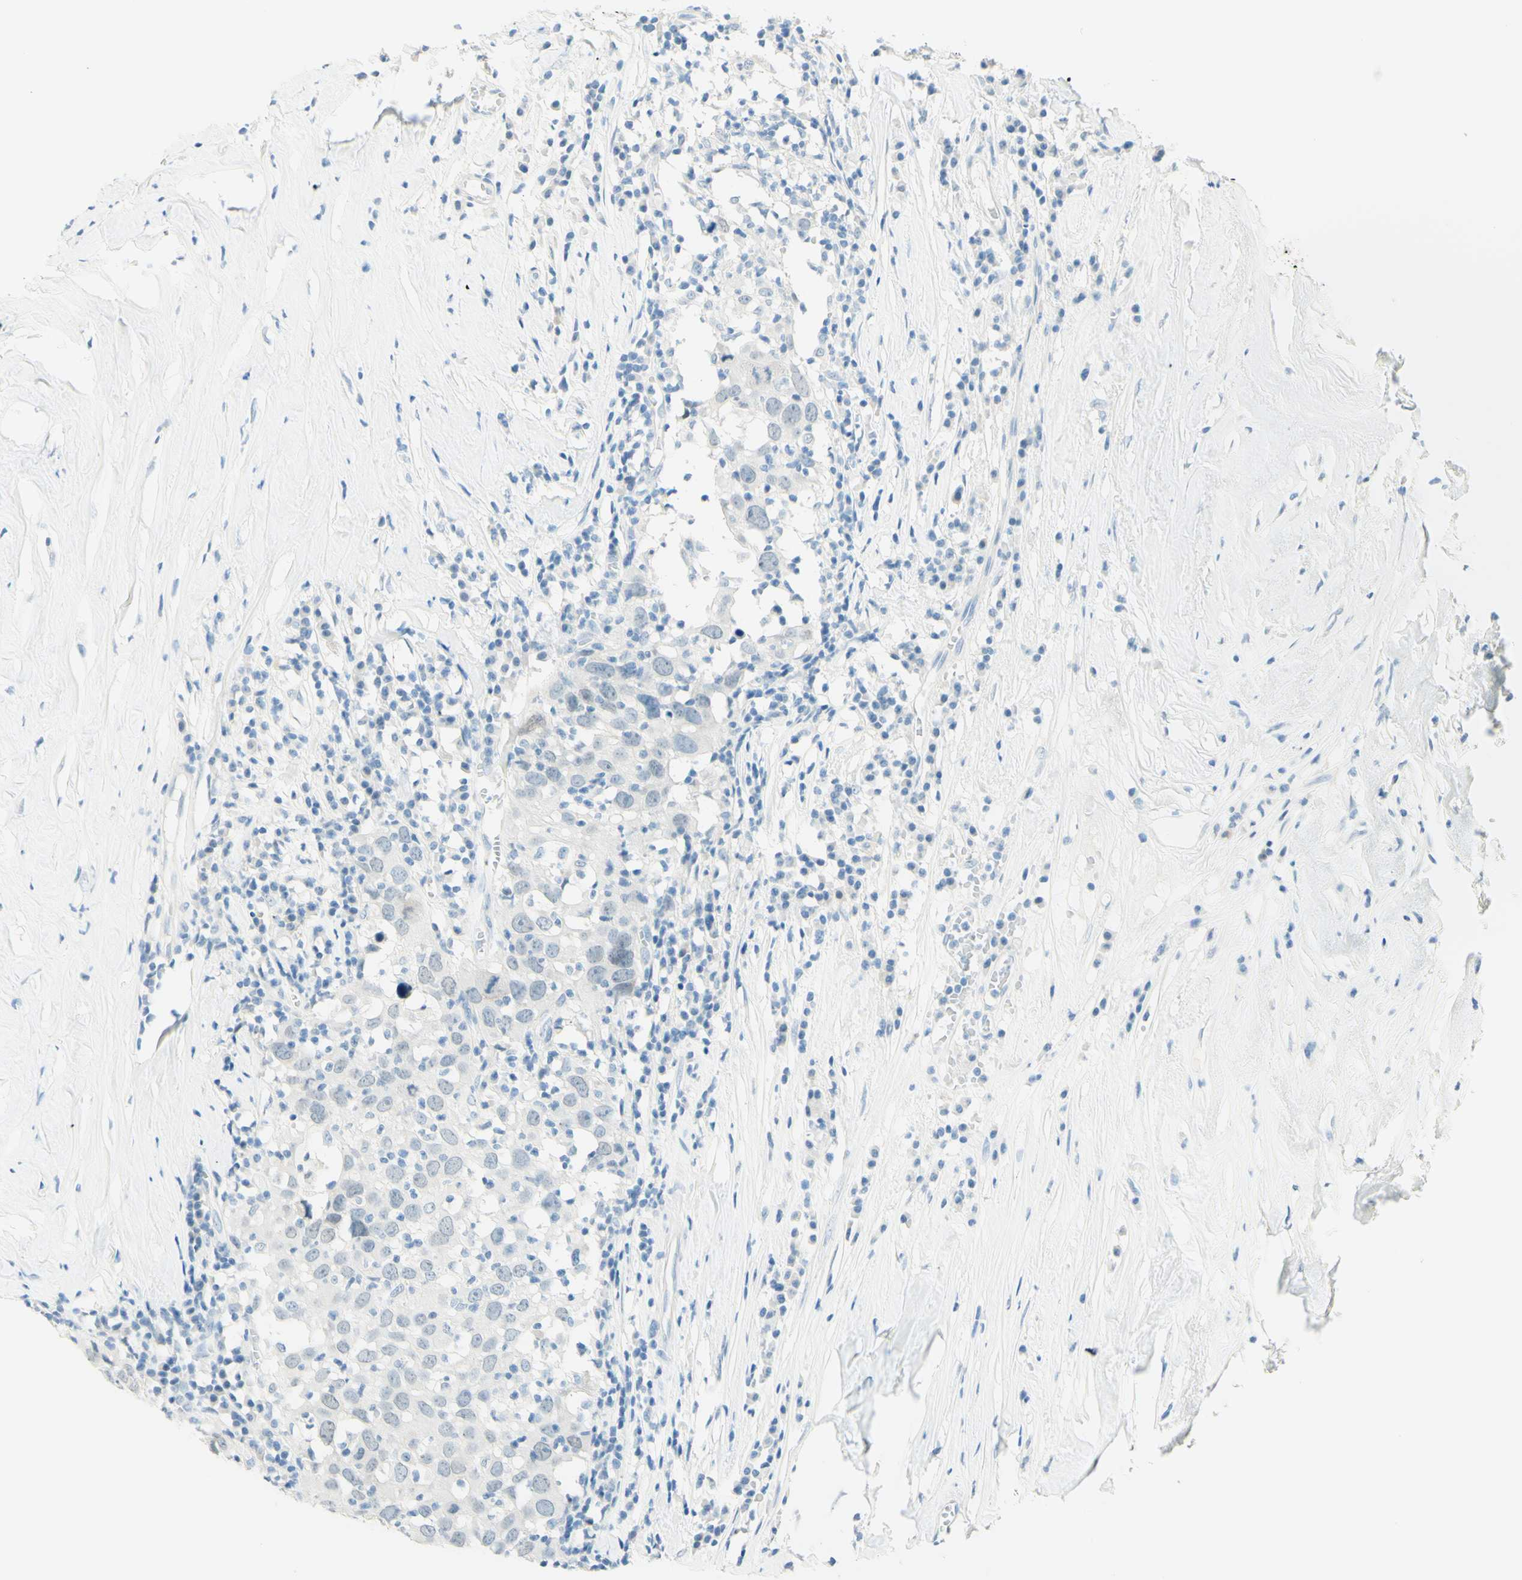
{"staining": {"intensity": "negative", "quantity": "none", "location": "none"}, "tissue": "head and neck cancer", "cell_type": "Tumor cells", "image_type": "cancer", "snomed": [{"axis": "morphology", "description": "Adenocarcinoma, NOS"}, {"axis": "topography", "description": "Salivary gland"}, {"axis": "topography", "description": "Head-Neck"}], "caption": "IHC of human head and neck cancer (adenocarcinoma) exhibits no expression in tumor cells.", "gene": "TMEM132D", "patient": {"sex": "female", "age": 65}}